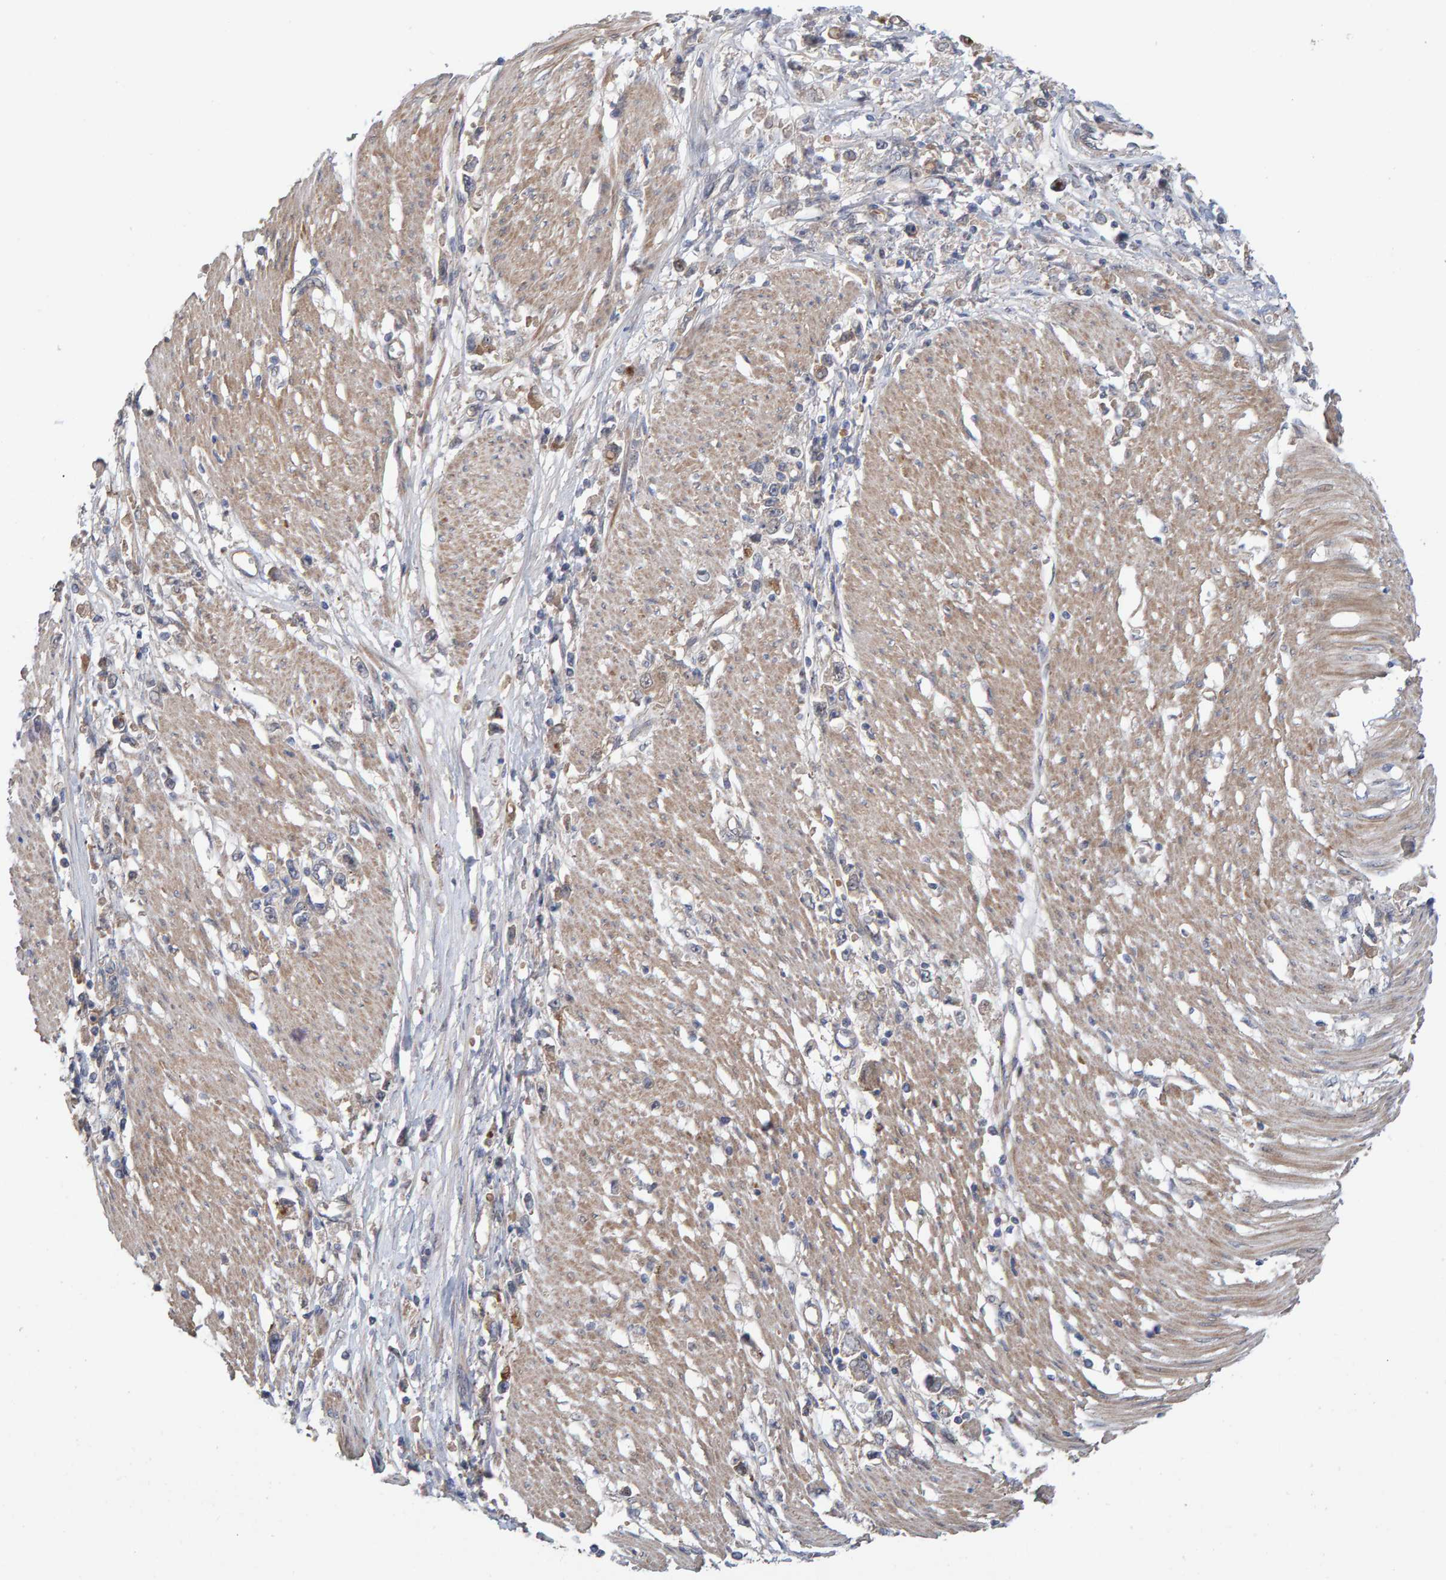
{"staining": {"intensity": "weak", "quantity": "<25%", "location": "cytoplasmic/membranous"}, "tissue": "stomach cancer", "cell_type": "Tumor cells", "image_type": "cancer", "snomed": [{"axis": "morphology", "description": "Adenocarcinoma, NOS"}, {"axis": "topography", "description": "Stomach"}], "caption": "IHC of adenocarcinoma (stomach) displays no expression in tumor cells. (Brightfield microscopy of DAB immunohistochemistry (IHC) at high magnification).", "gene": "LRSAM1", "patient": {"sex": "female", "age": 59}}